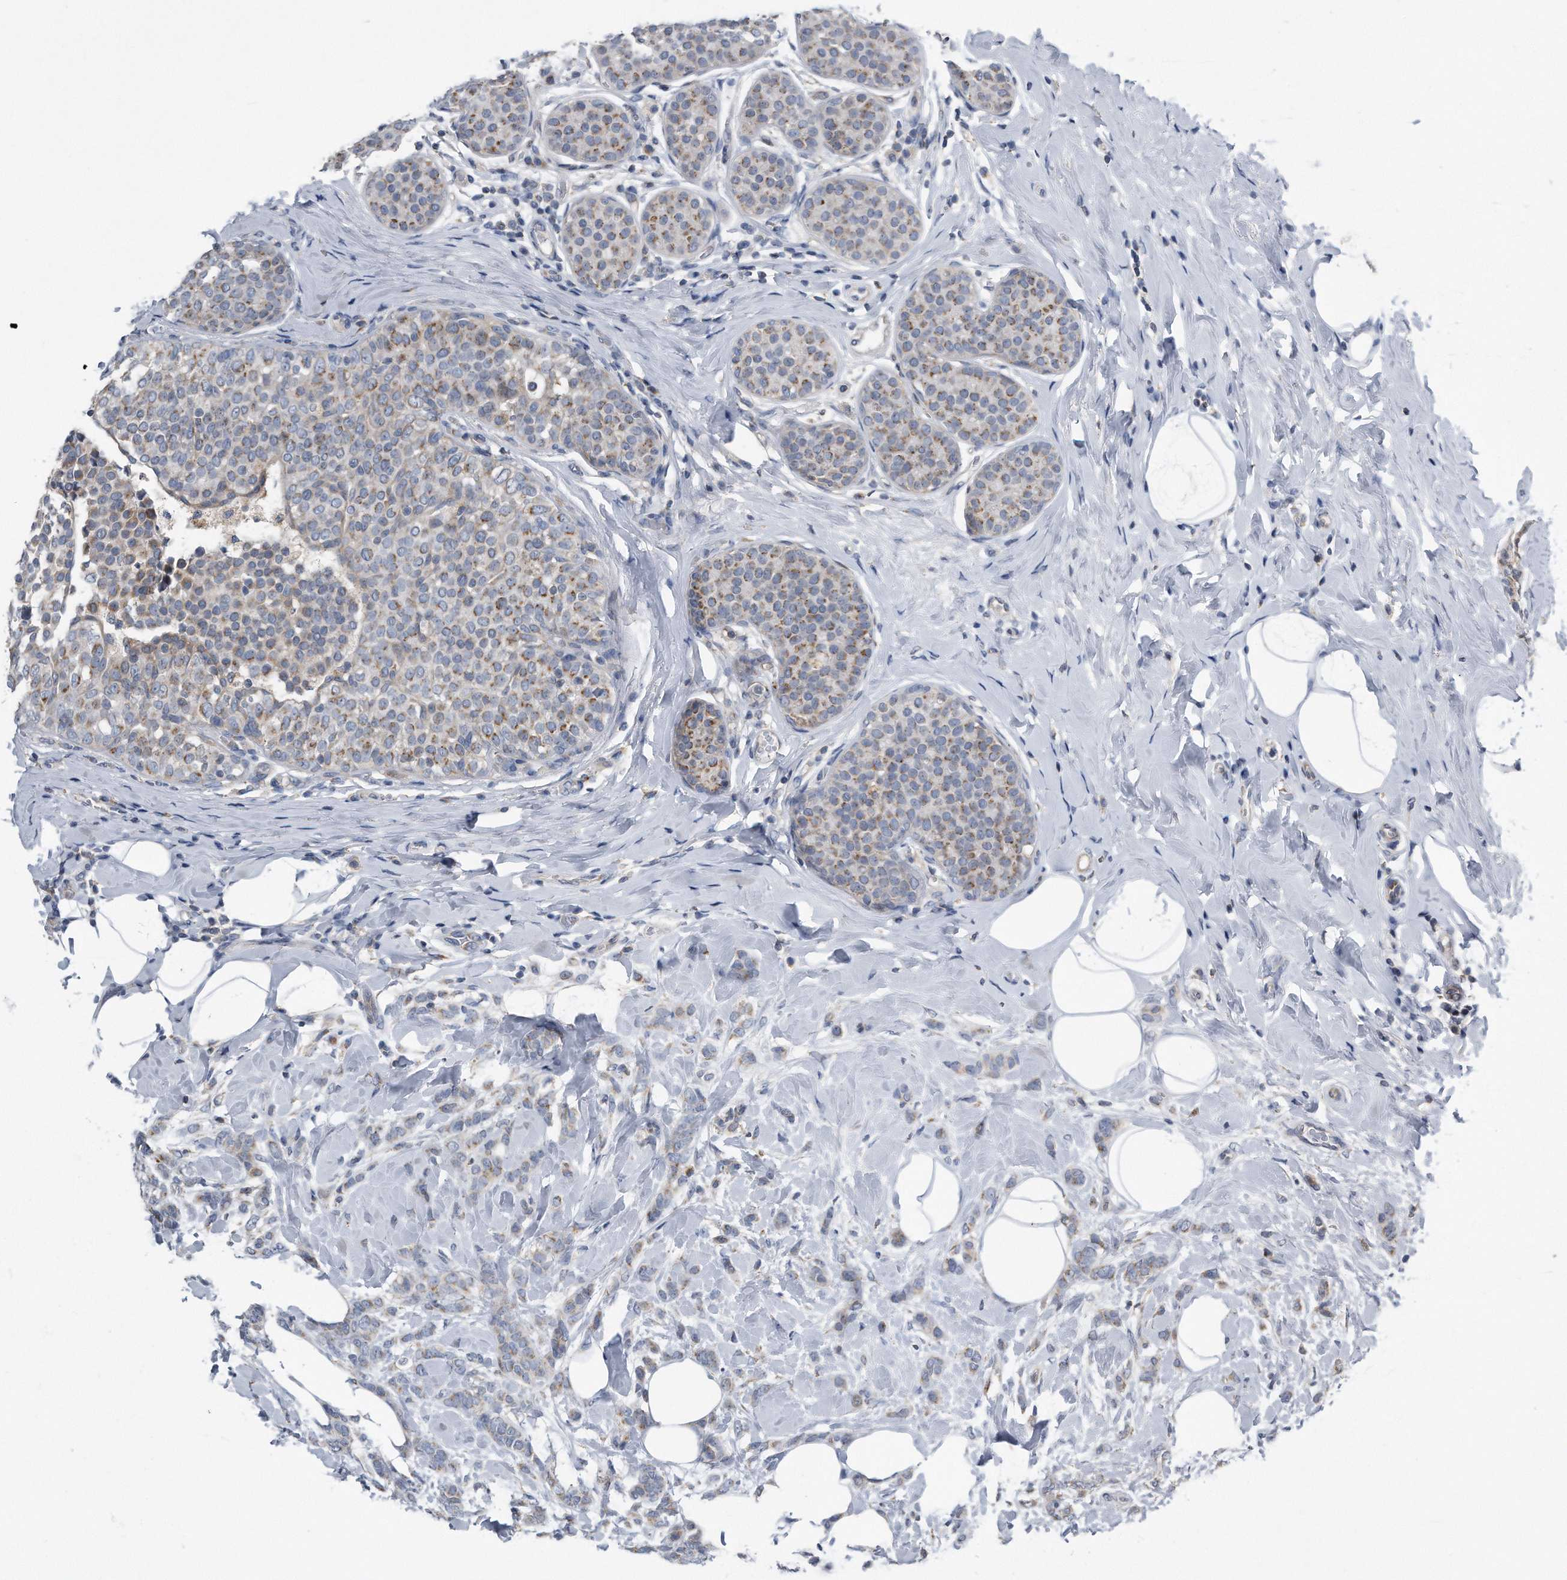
{"staining": {"intensity": "weak", "quantity": "25%-75%", "location": "cytoplasmic/membranous"}, "tissue": "breast cancer", "cell_type": "Tumor cells", "image_type": "cancer", "snomed": [{"axis": "morphology", "description": "Lobular carcinoma, in situ"}, {"axis": "morphology", "description": "Lobular carcinoma"}, {"axis": "topography", "description": "Breast"}], "caption": "Immunohistochemical staining of breast cancer (lobular carcinoma) demonstrates low levels of weak cytoplasmic/membranous protein positivity in about 25%-75% of tumor cells. (DAB IHC with brightfield microscopy, high magnification).", "gene": "LYRM4", "patient": {"sex": "female", "age": 41}}